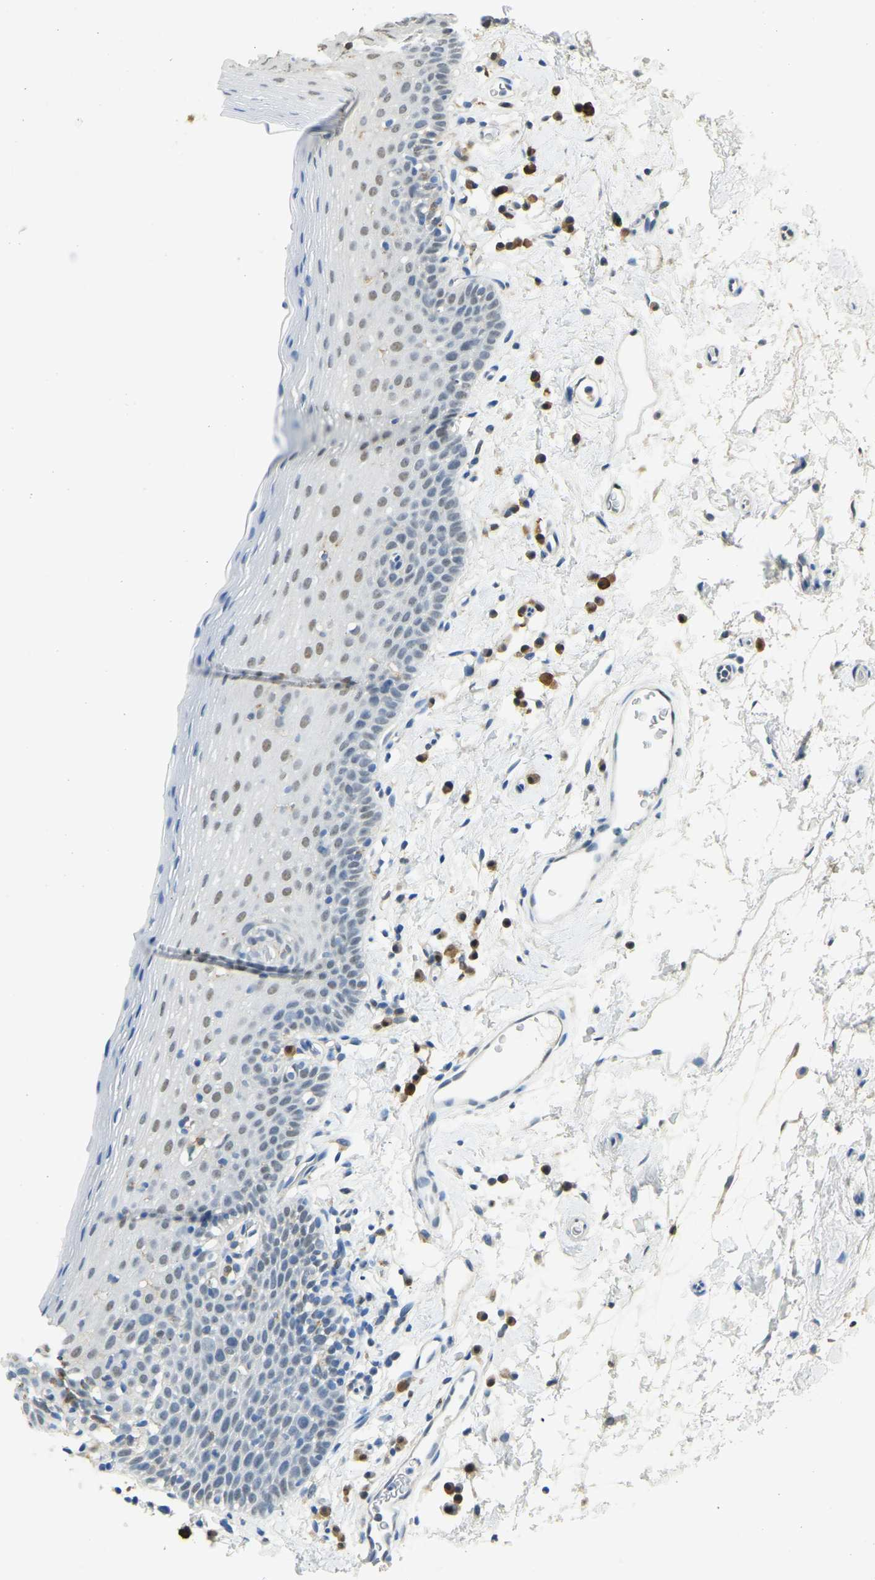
{"staining": {"intensity": "weak", "quantity": "<25%", "location": "nuclear"}, "tissue": "oral mucosa", "cell_type": "Squamous epithelial cells", "image_type": "normal", "snomed": [{"axis": "morphology", "description": "Normal tissue, NOS"}, {"axis": "topography", "description": "Oral tissue"}], "caption": "This is a image of immunohistochemistry (IHC) staining of normal oral mucosa, which shows no expression in squamous epithelial cells.", "gene": "NANS", "patient": {"sex": "male", "age": 66}}